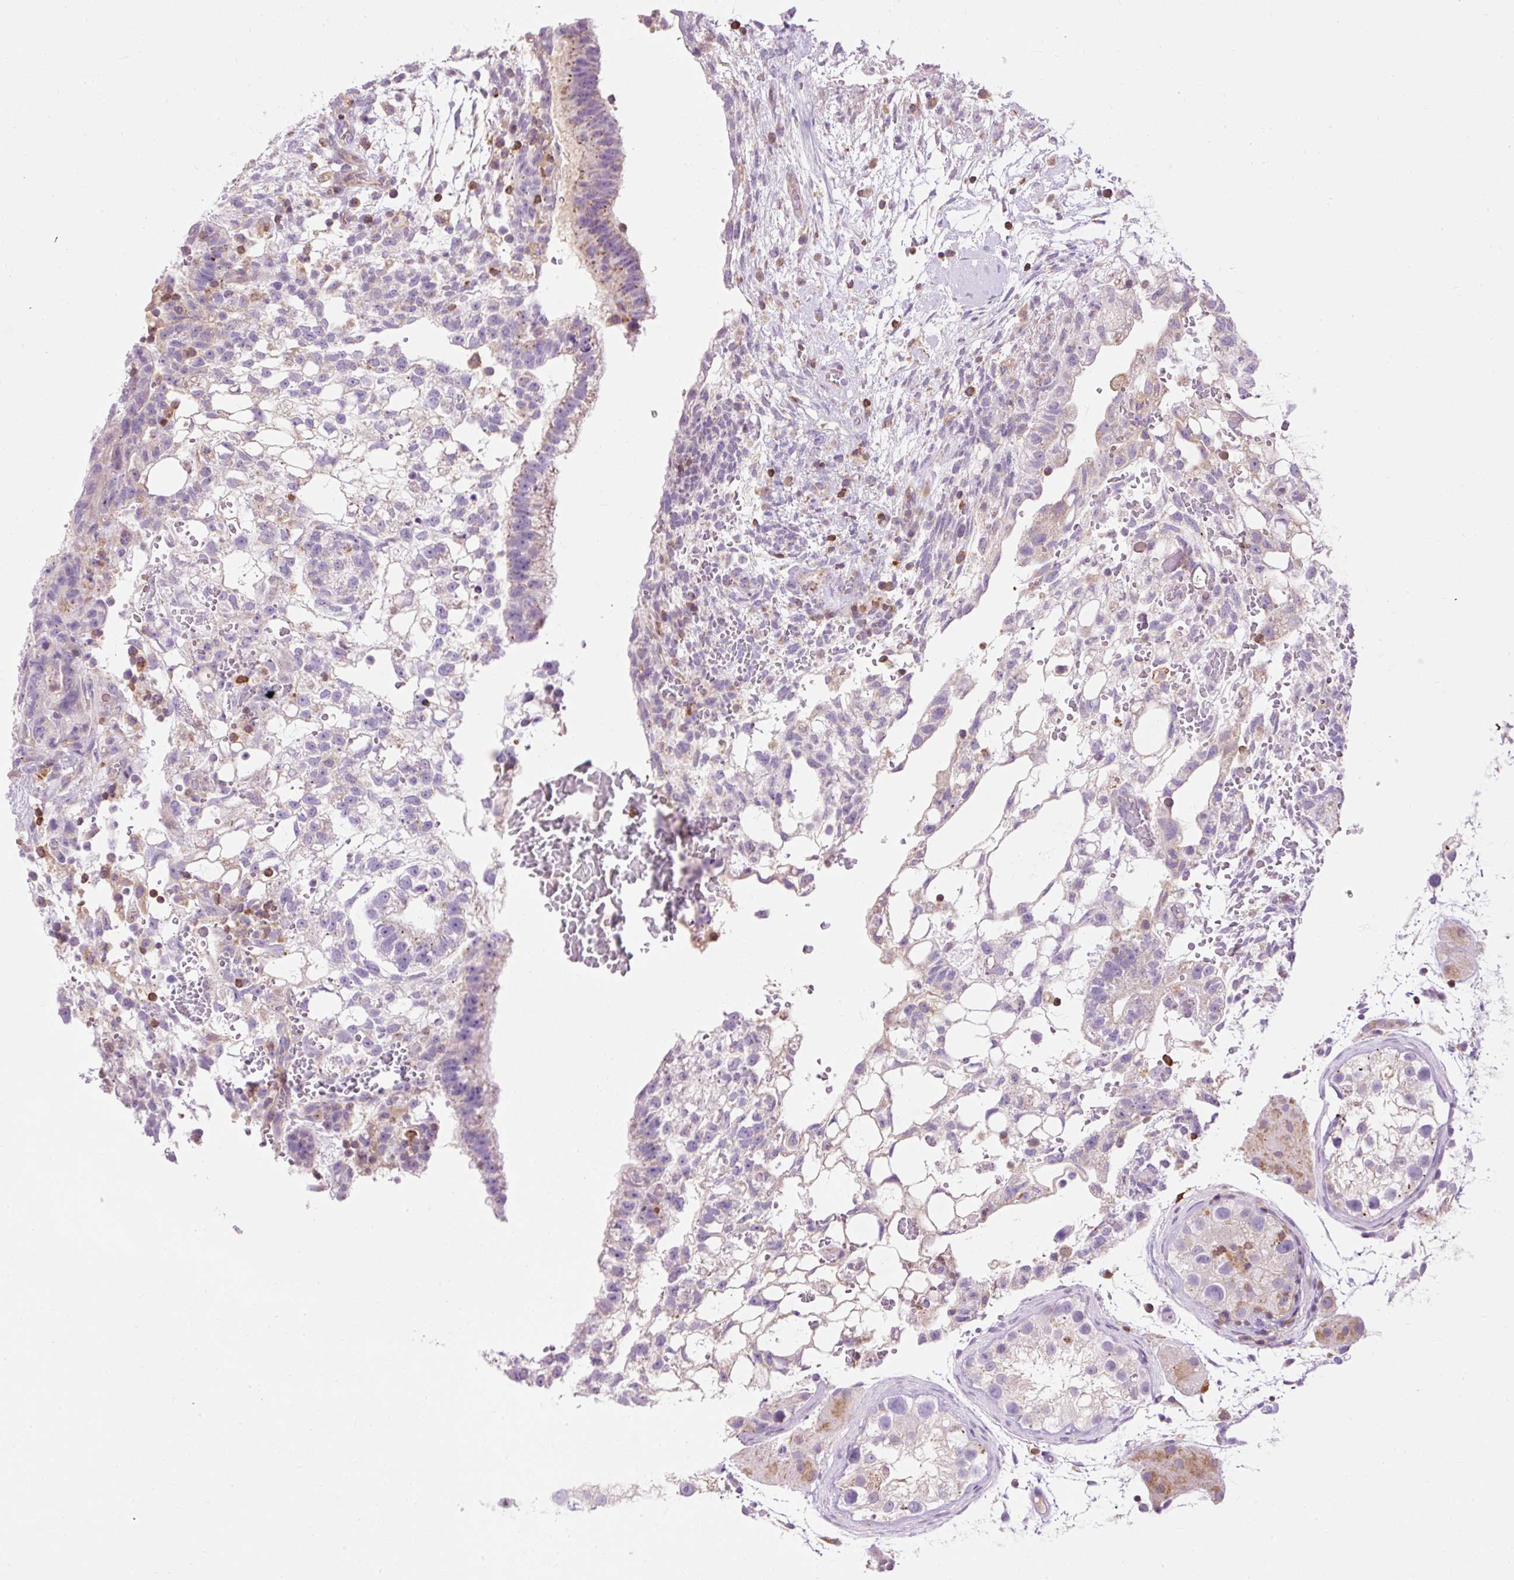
{"staining": {"intensity": "negative", "quantity": "none", "location": "none"}, "tissue": "testis cancer", "cell_type": "Tumor cells", "image_type": "cancer", "snomed": [{"axis": "morphology", "description": "Normal tissue, NOS"}, {"axis": "morphology", "description": "Carcinoma, Embryonal, NOS"}, {"axis": "topography", "description": "Testis"}], "caption": "High magnification brightfield microscopy of testis embryonal carcinoma stained with DAB (brown) and counterstained with hematoxylin (blue): tumor cells show no significant expression. Nuclei are stained in blue.", "gene": "CD83", "patient": {"sex": "male", "age": 32}}